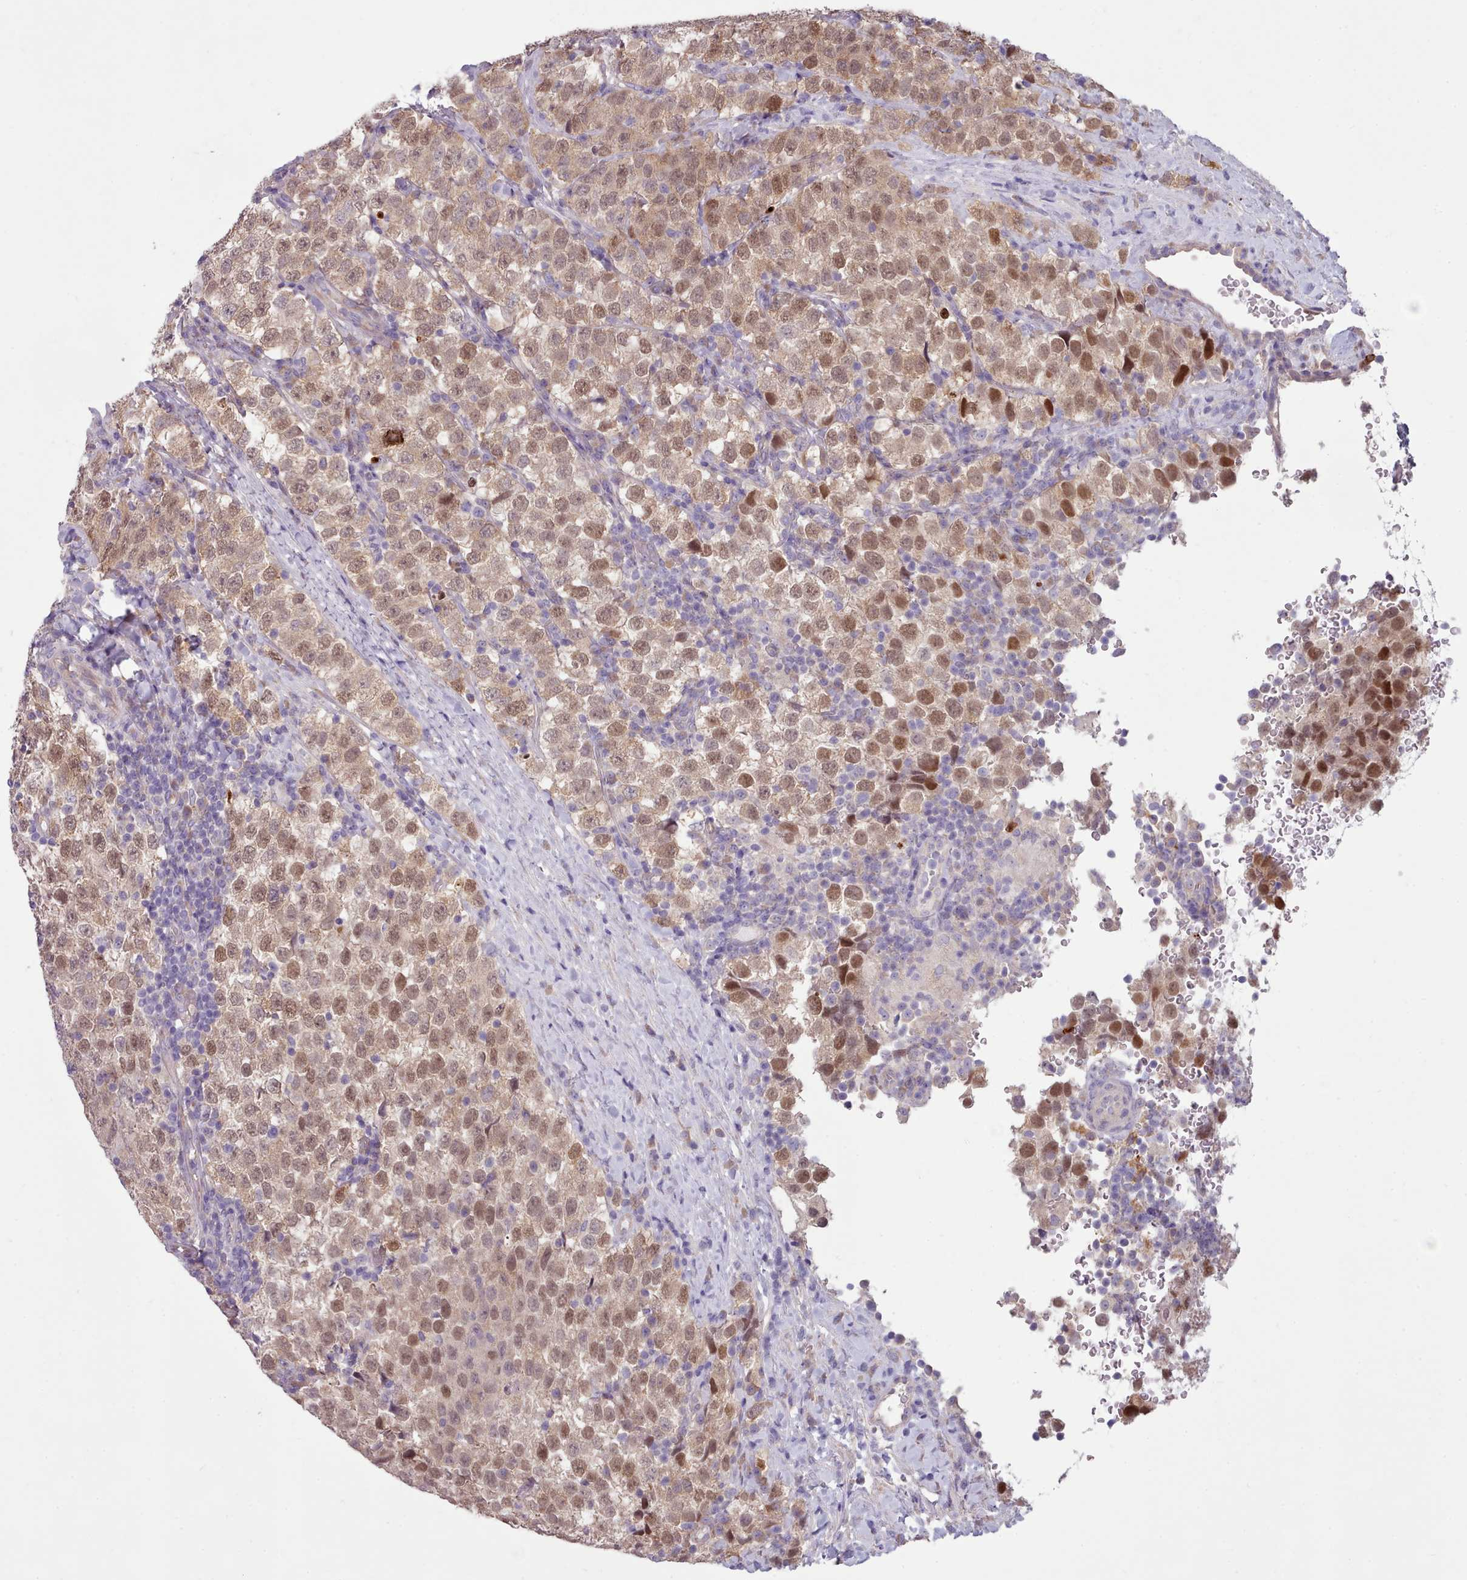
{"staining": {"intensity": "moderate", "quantity": ">75%", "location": "cytoplasmic/membranous,nuclear"}, "tissue": "testis cancer", "cell_type": "Tumor cells", "image_type": "cancer", "snomed": [{"axis": "morphology", "description": "Seminoma, NOS"}, {"axis": "topography", "description": "Testis"}], "caption": "This histopathology image shows immunohistochemistry staining of seminoma (testis), with medium moderate cytoplasmic/membranous and nuclear positivity in about >75% of tumor cells.", "gene": "DPF1", "patient": {"sex": "male", "age": 34}}